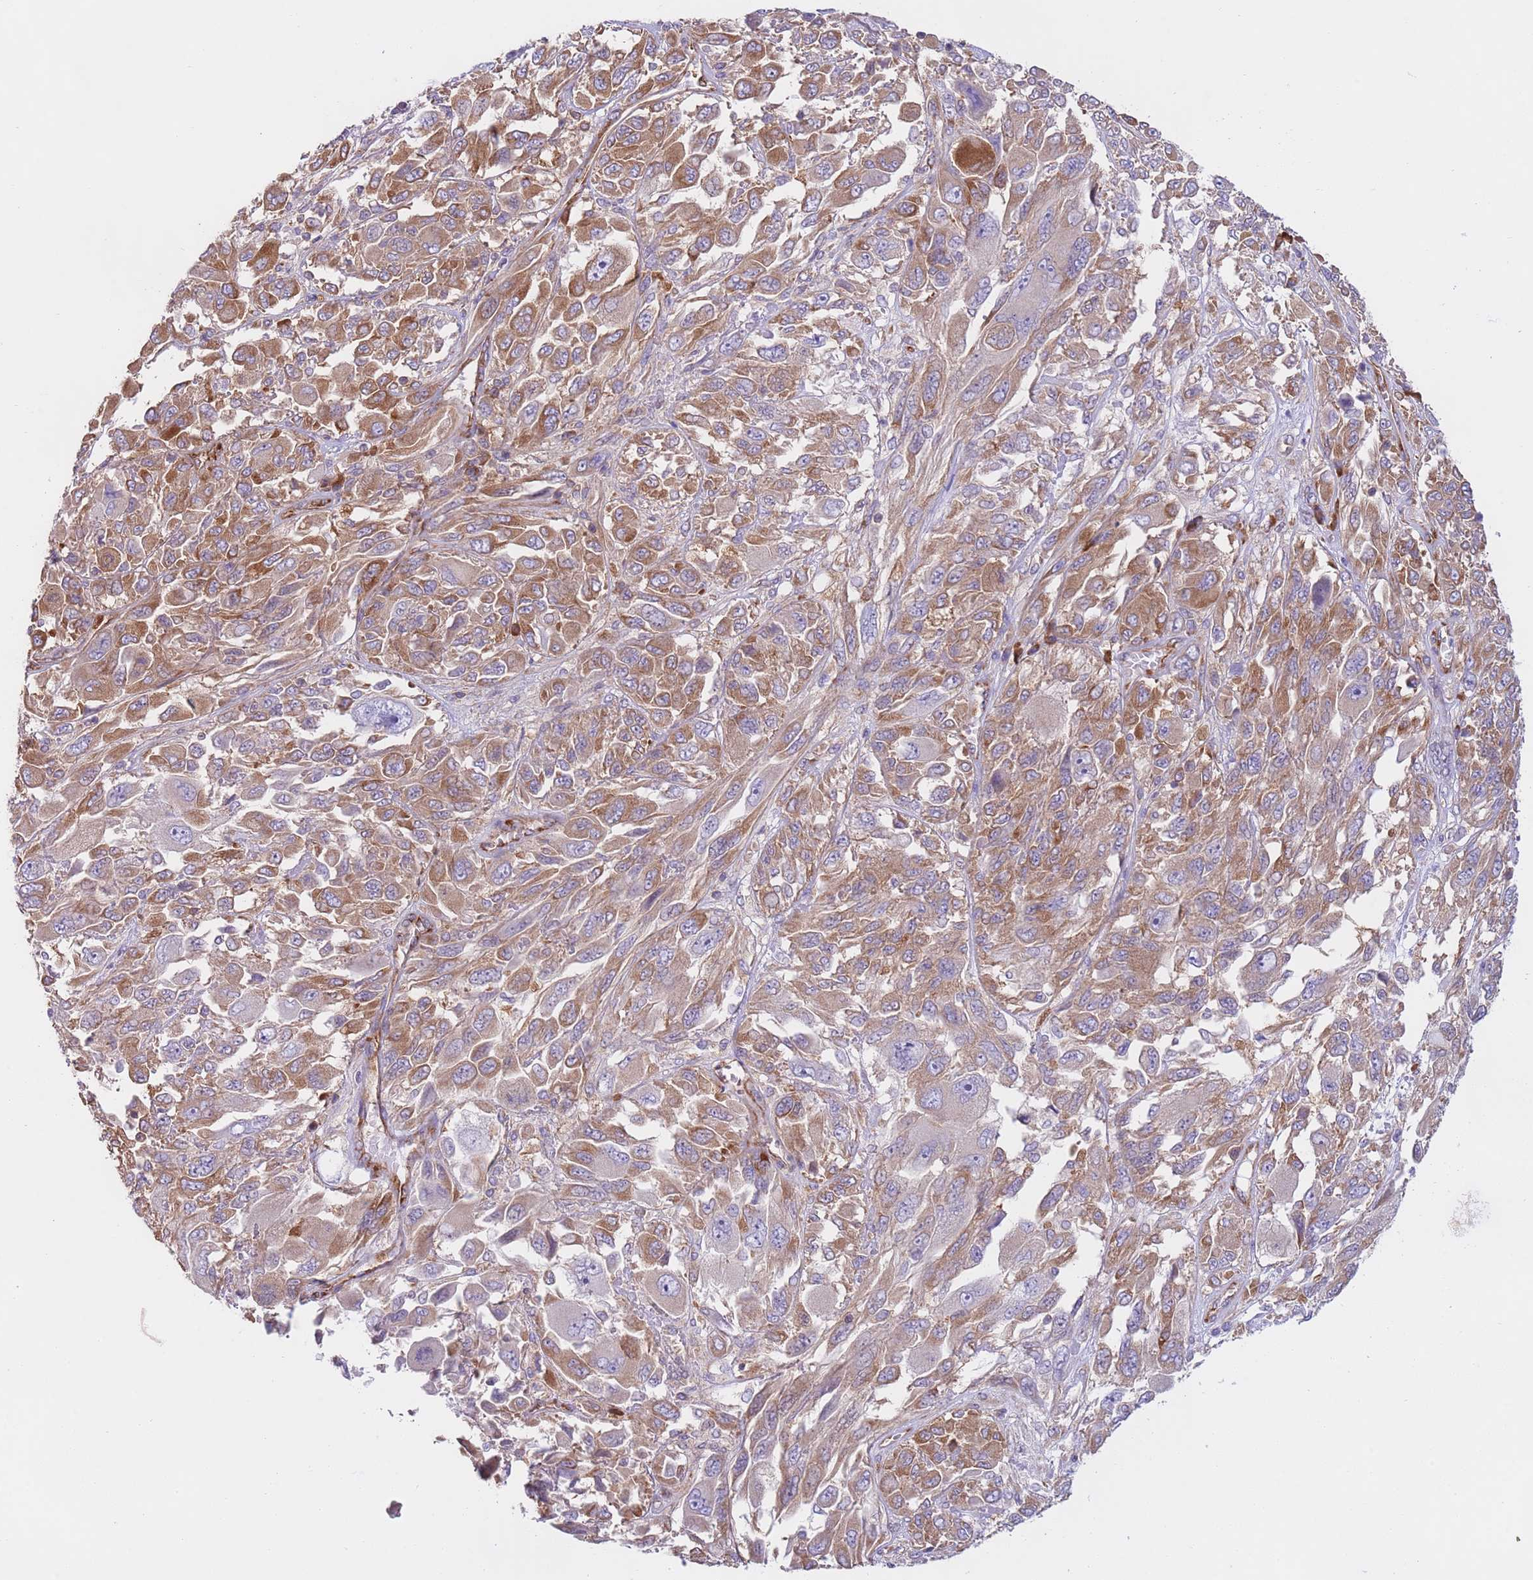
{"staining": {"intensity": "moderate", "quantity": ">75%", "location": "cytoplasmic/membranous"}, "tissue": "melanoma", "cell_type": "Tumor cells", "image_type": "cancer", "snomed": [{"axis": "morphology", "description": "Malignant melanoma, NOS"}, {"axis": "topography", "description": "Skin"}], "caption": "Immunohistochemical staining of human malignant melanoma exhibits moderate cytoplasmic/membranous protein expression in approximately >75% of tumor cells.", "gene": "VARS1", "patient": {"sex": "female", "age": 91}}